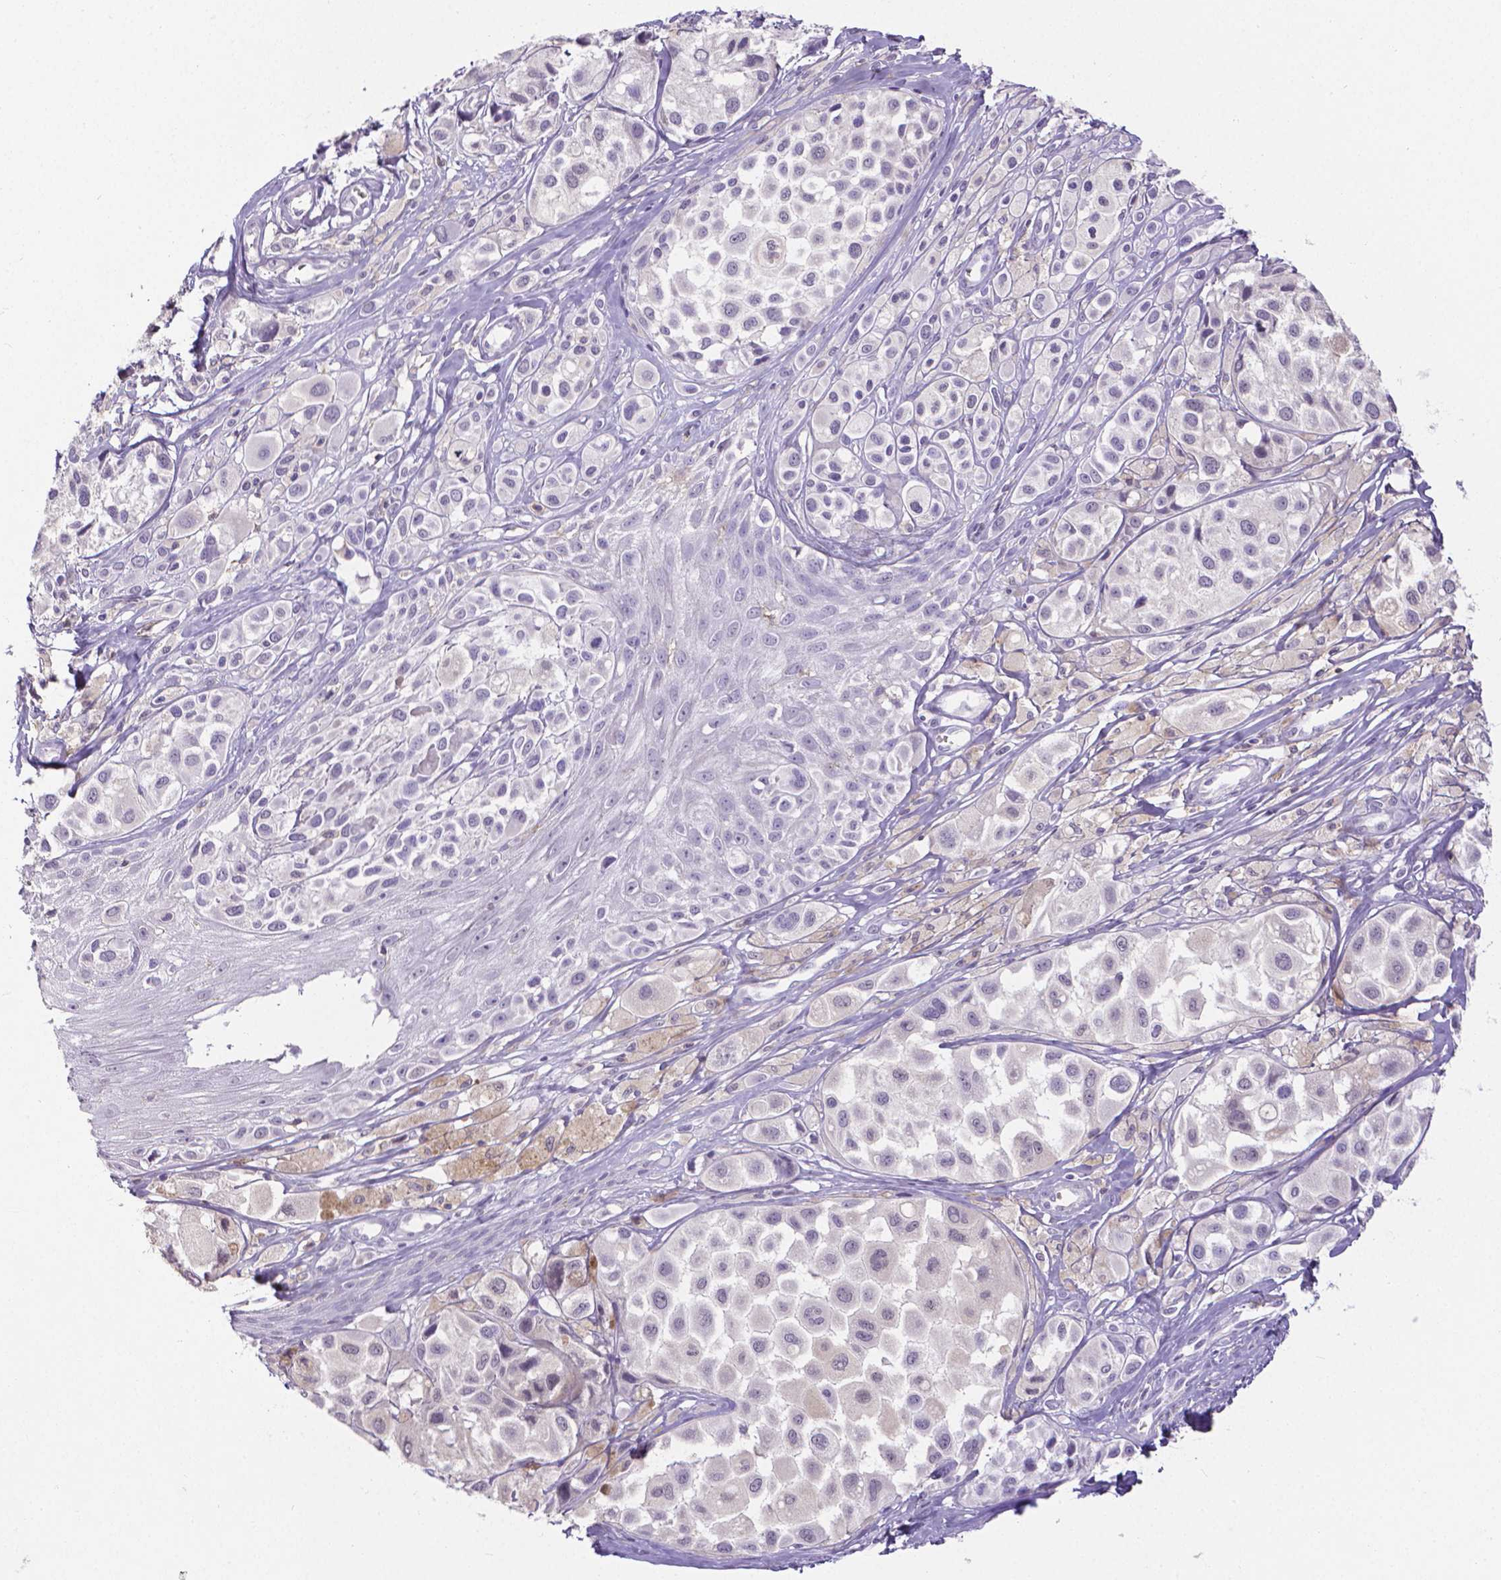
{"staining": {"intensity": "negative", "quantity": "none", "location": "none"}, "tissue": "melanoma", "cell_type": "Tumor cells", "image_type": "cancer", "snomed": [{"axis": "morphology", "description": "Malignant melanoma, NOS"}, {"axis": "topography", "description": "Skin"}], "caption": "Tumor cells show no significant positivity in malignant melanoma.", "gene": "CD4", "patient": {"sex": "male", "age": 77}}